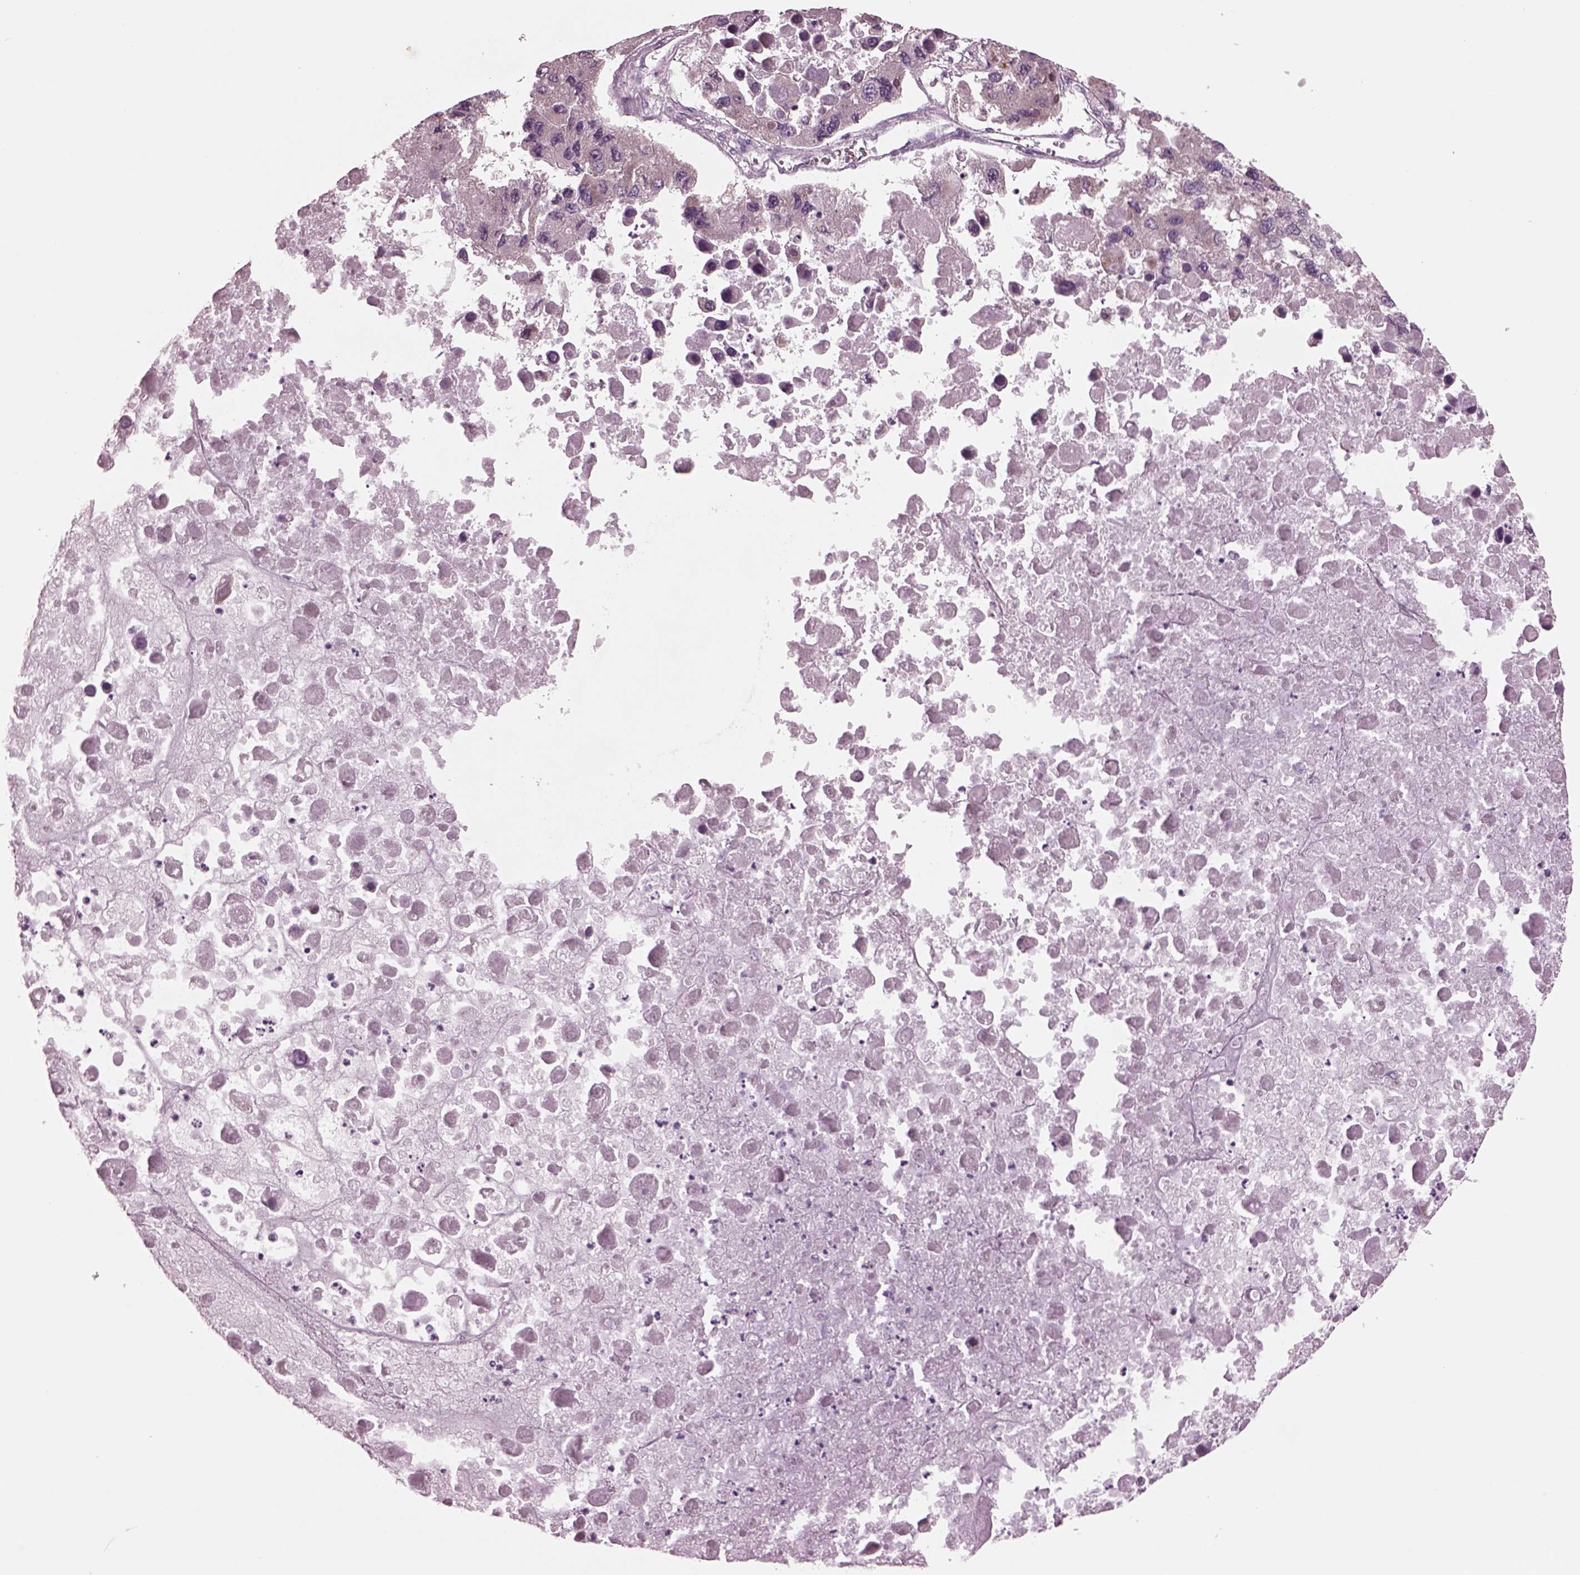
{"staining": {"intensity": "weak", "quantity": "<25%", "location": "cytoplasmic/membranous"}, "tissue": "liver cancer", "cell_type": "Tumor cells", "image_type": "cancer", "snomed": [{"axis": "morphology", "description": "Carcinoma, Hepatocellular, NOS"}, {"axis": "topography", "description": "Liver"}], "caption": "DAB (3,3'-diaminobenzidine) immunohistochemical staining of liver hepatocellular carcinoma demonstrates no significant positivity in tumor cells.", "gene": "AP4M1", "patient": {"sex": "female", "age": 41}}